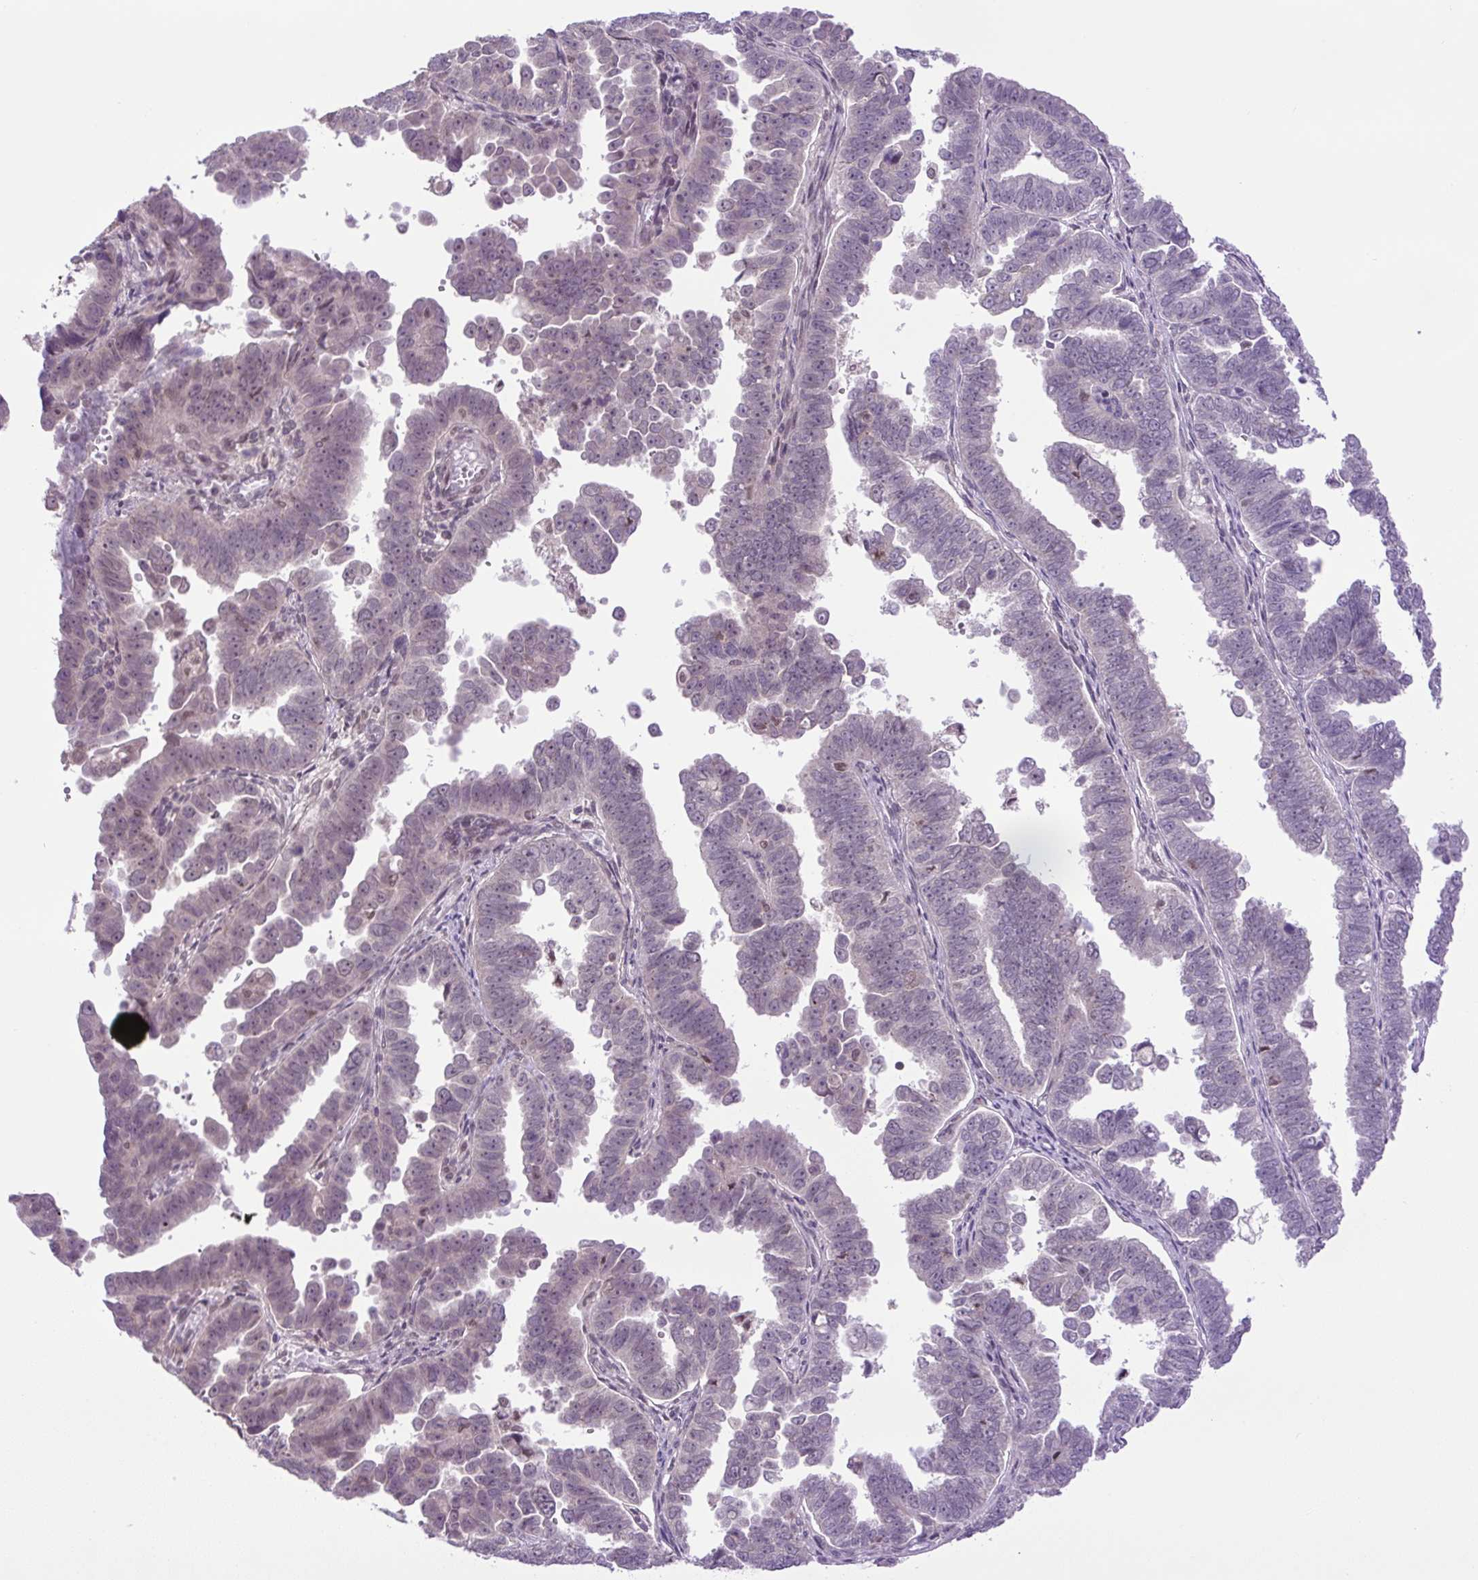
{"staining": {"intensity": "weak", "quantity": "<25%", "location": "nuclear"}, "tissue": "endometrial cancer", "cell_type": "Tumor cells", "image_type": "cancer", "snomed": [{"axis": "morphology", "description": "Adenocarcinoma, NOS"}, {"axis": "topography", "description": "Endometrium"}], "caption": "The photomicrograph reveals no staining of tumor cells in endometrial cancer.", "gene": "KPNA1", "patient": {"sex": "female", "age": 75}}